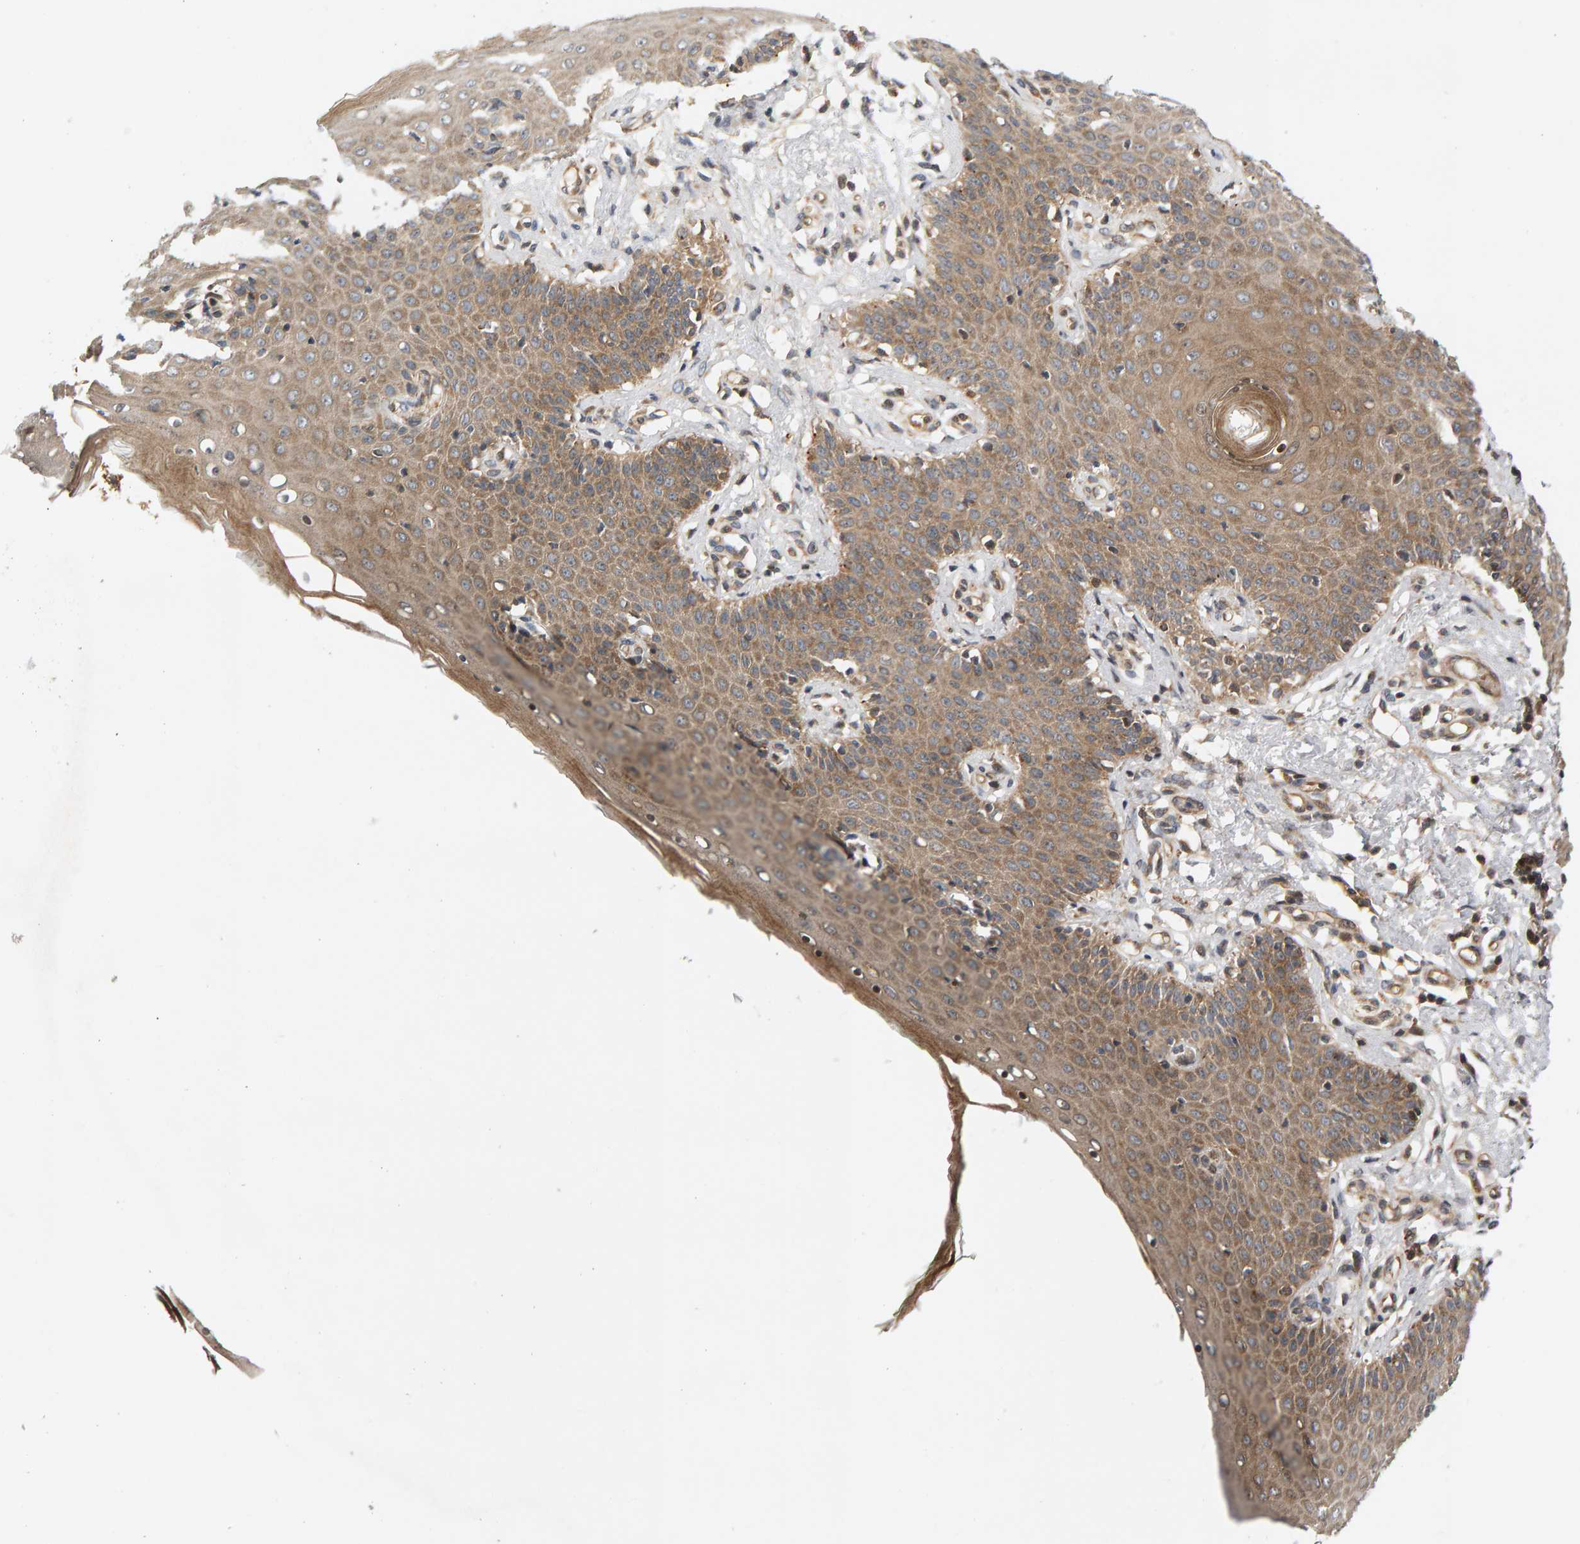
{"staining": {"intensity": "moderate", "quantity": ">75%", "location": "cytoplasmic/membranous"}, "tissue": "skin", "cell_type": "Epidermal cells", "image_type": "normal", "snomed": [{"axis": "morphology", "description": "Normal tissue, NOS"}, {"axis": "topography", "description": "Vulva"}], "caption": "IHC of benign human skin reveals medium levels of moderate cytoplasmic/membranous staining in about >75% of epidermal cells. The staining was performed using DAB (3,3'-diaminobenzidine), with brown indicating positive protein expression. Nuclei are stained blue with hematoxylin.", "gene": "BAHCC1", "patient": {"sex": "female", "age": 66}}